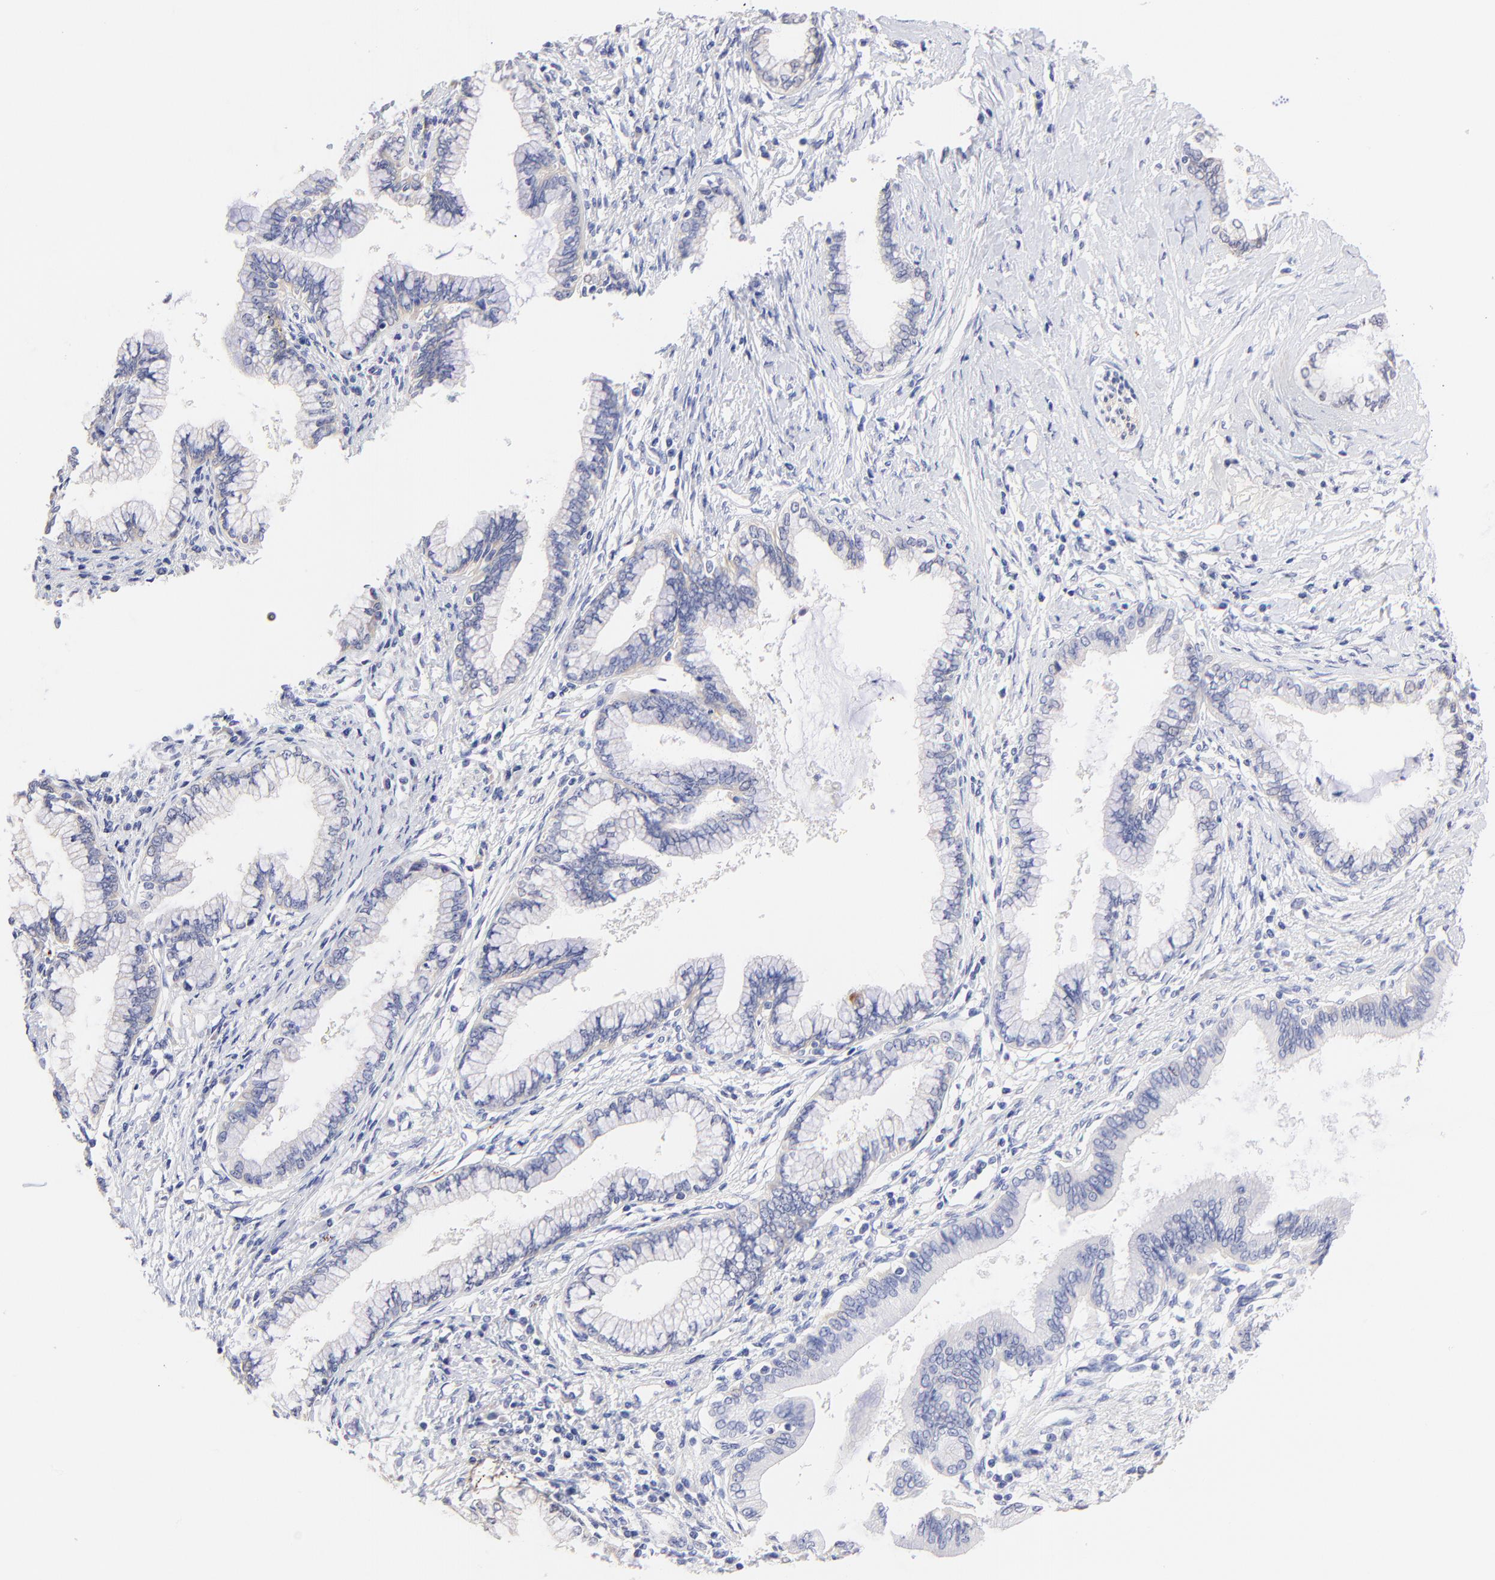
{"staining": {"intensity": "negative", "quantity": "none", "location": "none"}, "tissue": "pancreatic cancer", "cell_type": "Tumor cells", "image_type": "cancer", "snomed": [{"axis": "morphology", "description": "Adenocarcinoma, NOS"}, {"axis": "topography", "description": "Pancreas"}], "caption": "A high-resolution photomicrograph shows IHC staining of adenocarcinoma (pancreatic), which exhibits no significant expression in tumor cells.", "gene": "CFAP57", "patient": {"sex": "female", "age": 64}}